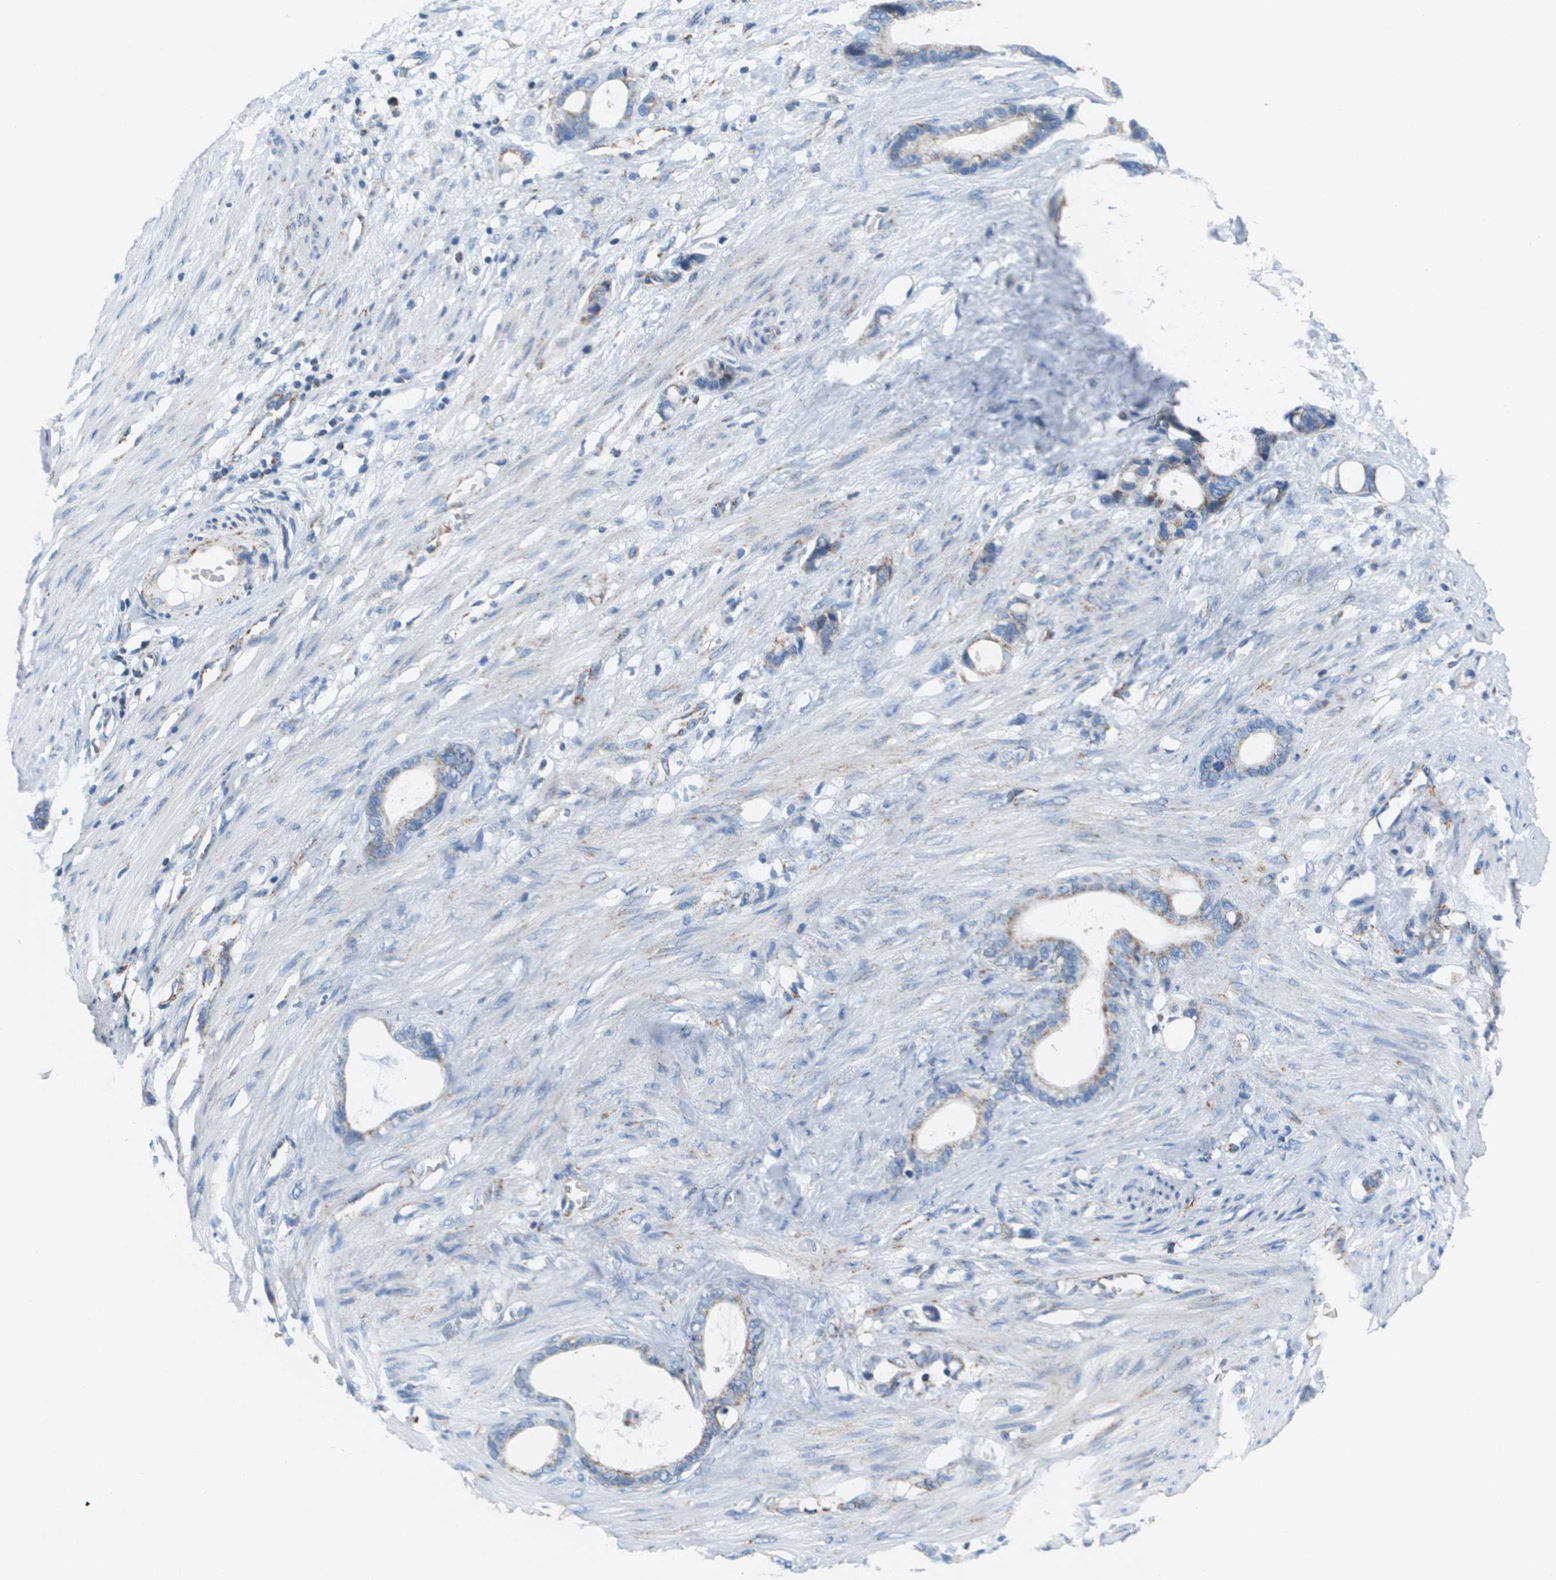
{"staining": {"intensity": "weak", "quantity": ">75%", "location": "cytoplasmic/membranous"}, "tissue": "stomach cancer", "cell_type": "Tumor cells", "image_type": "cancer", "snomed": [{"axis": "morphology", "description": "Adenocarcinoma, NOS"}, {"axis": "topography", "description": "Stomach"}], "caption": "DAB (3,3'-diaminobenzidine) immunohistochemical staining of stomach adenocarcinoma exhibits weak cytoplasmic/membranous protein positivity in approximately >75% of tumor cells. The staining was performed using DAB (3,3'-diaminobenzidine) to visualize the protein expression in brown, while the nuclei were stained in blue with hematoxylin (Magnification: 20x).", "gene": "ATP5F1B", "patient": {"sex": "female", "age": 75}}